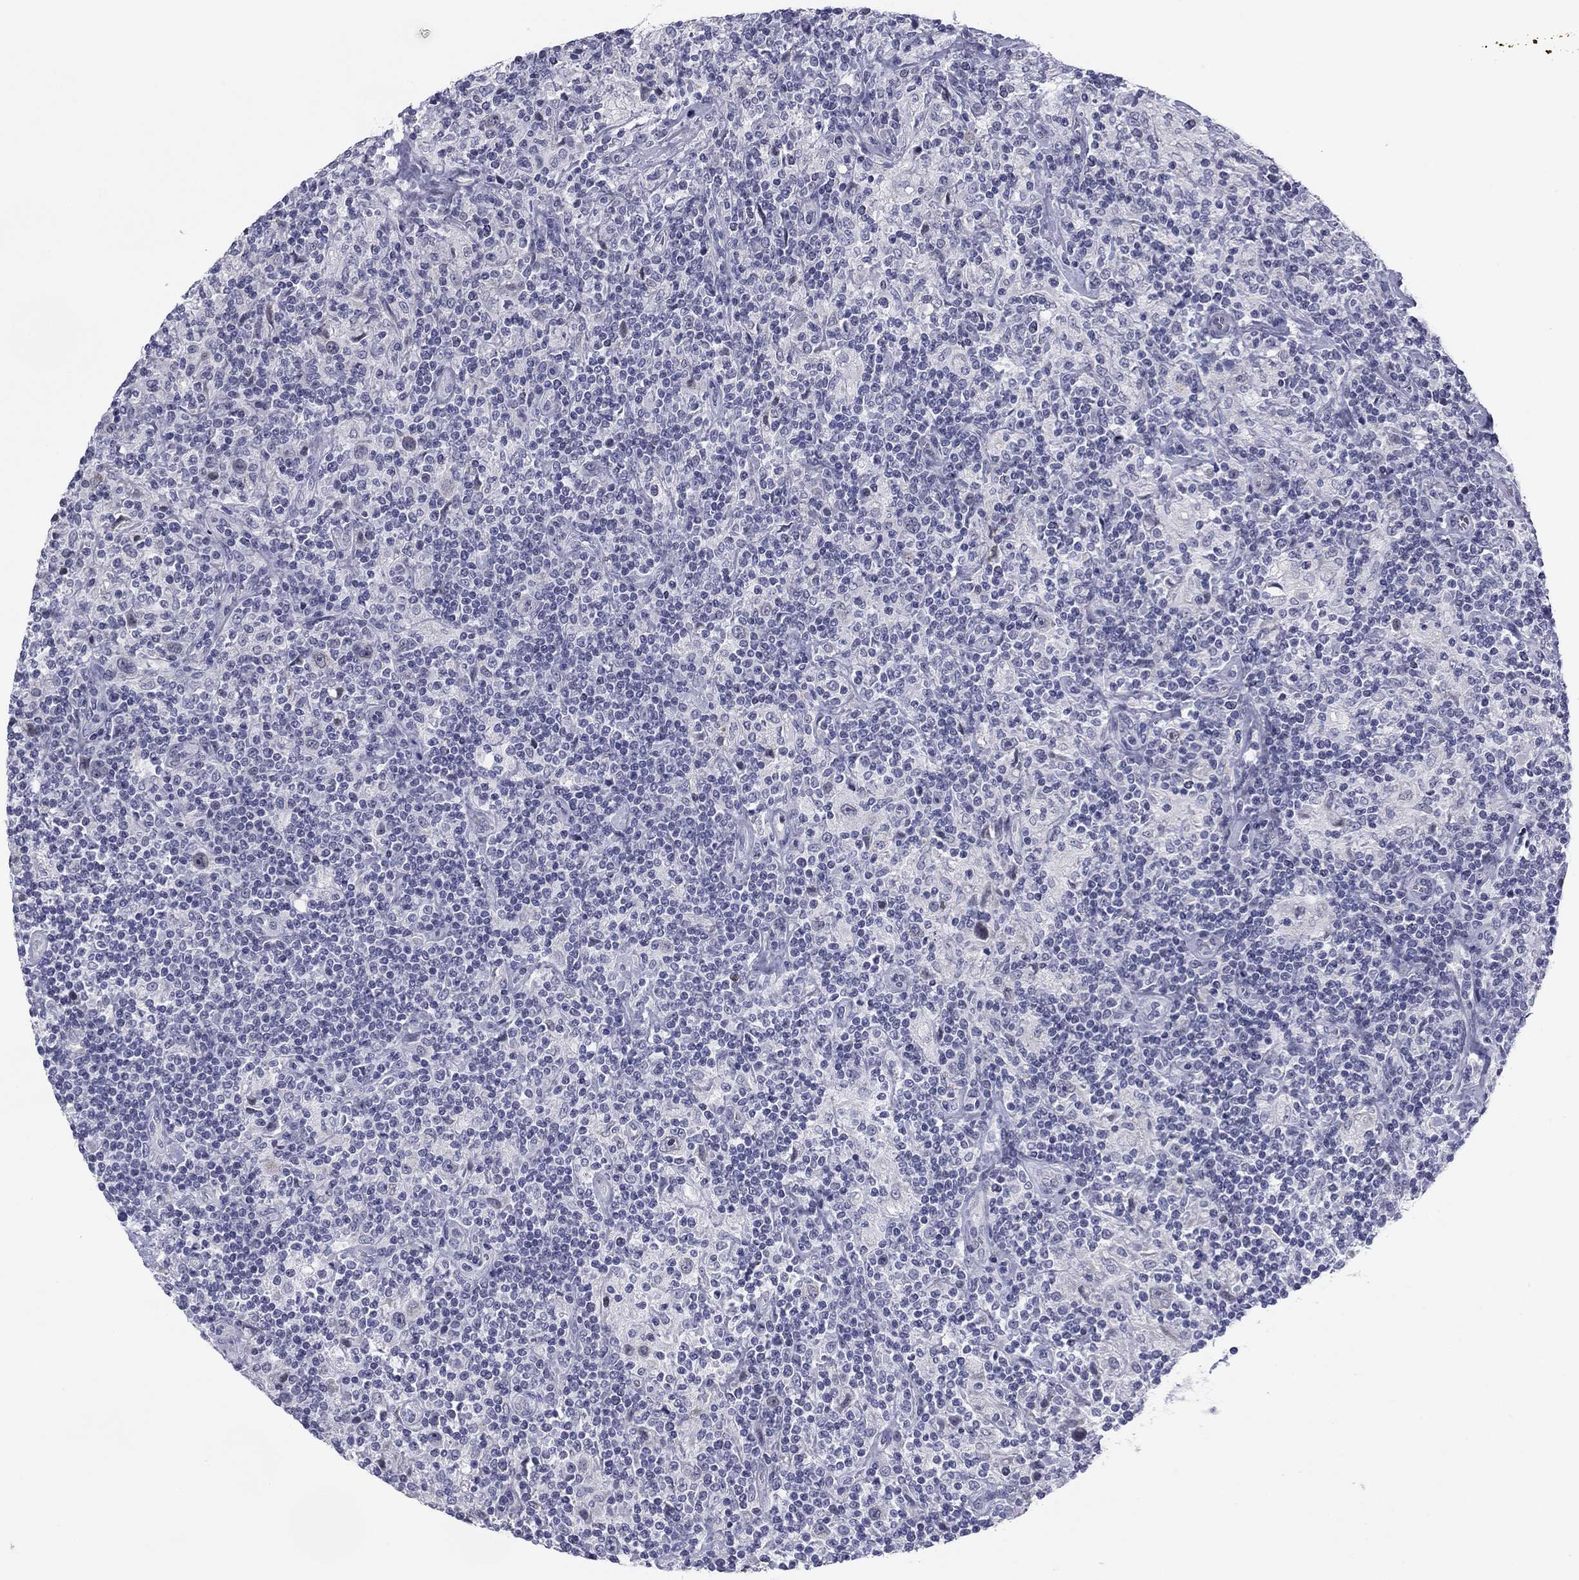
{"staining": {"intensity": "negative", "quantity": "none", "location": "none"}, "tissue": "lymphoma", "cell_type": "Tumor cells", "image_type": "cancer", "snomed": [{"axis": "morphology", "description": "Hodgkin's disease, NOS"}, {"axis": "topography", "description": "Lymph node"}], "caption": "This is an immunohistochemistry image of Hodgkin's disease. There is no expression in tumor cells.", "gene": "PRPH", "patient": {"sex": "male", "age": 70}}